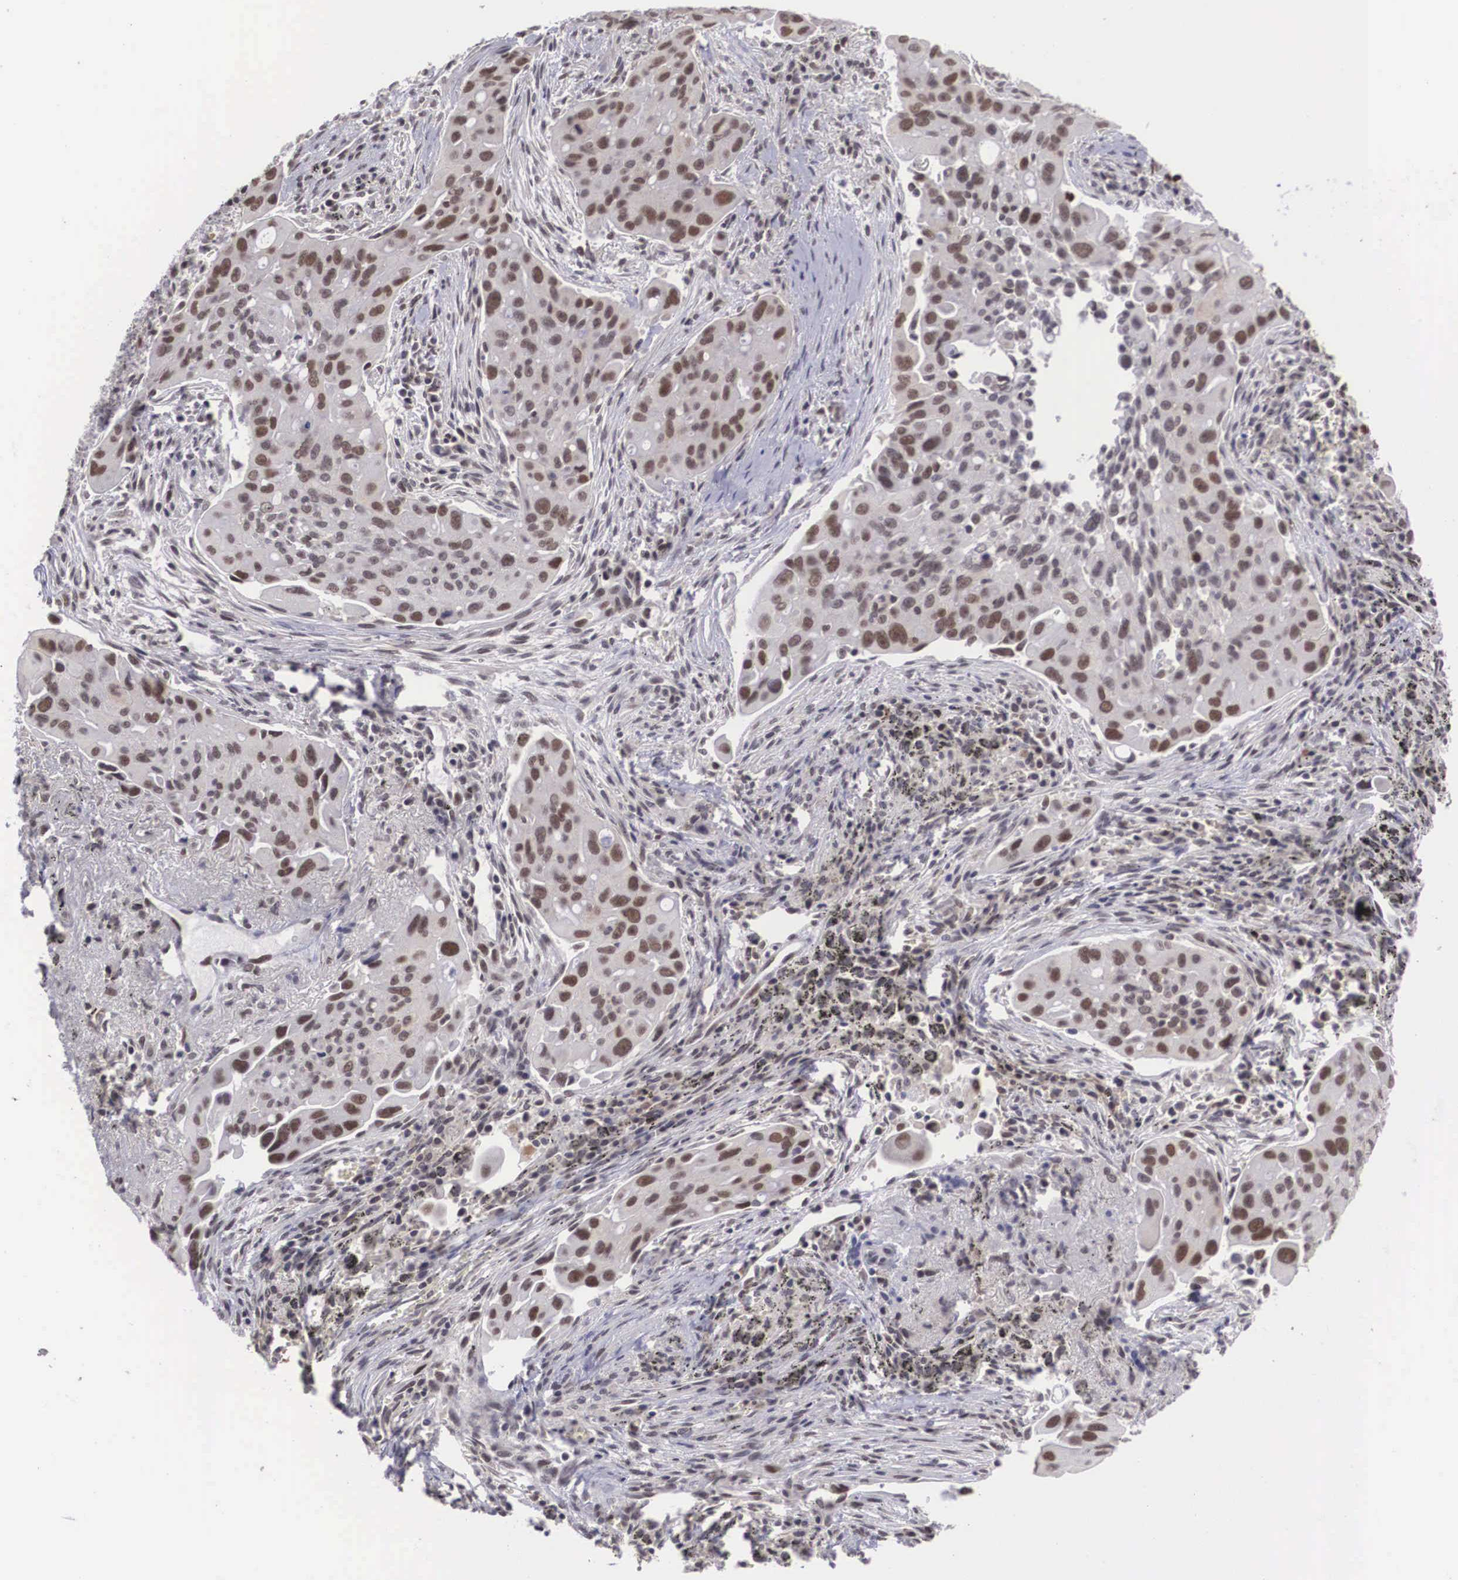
{"staining": {"intensity": "weak", "quantity": "25%-75%", "location": "nuclear"}, "tissue": "lung cancer", "cell_type": "Tumor cells", "image_type": "cancer", "snomed": [{"axis": "morphology", "description": "Adenocarcinoma, NOS"}, {"axis": "topography", "description": "Lung"}], "caption": "This histopathology image reveals immunohistochemistry (IHC) staining of human lung cancer, with low weak nuclear positivity in about 25%-75% of tumor cells.", "gene": "ZNF275", "patient": {"sex": "male", "age": 68}}